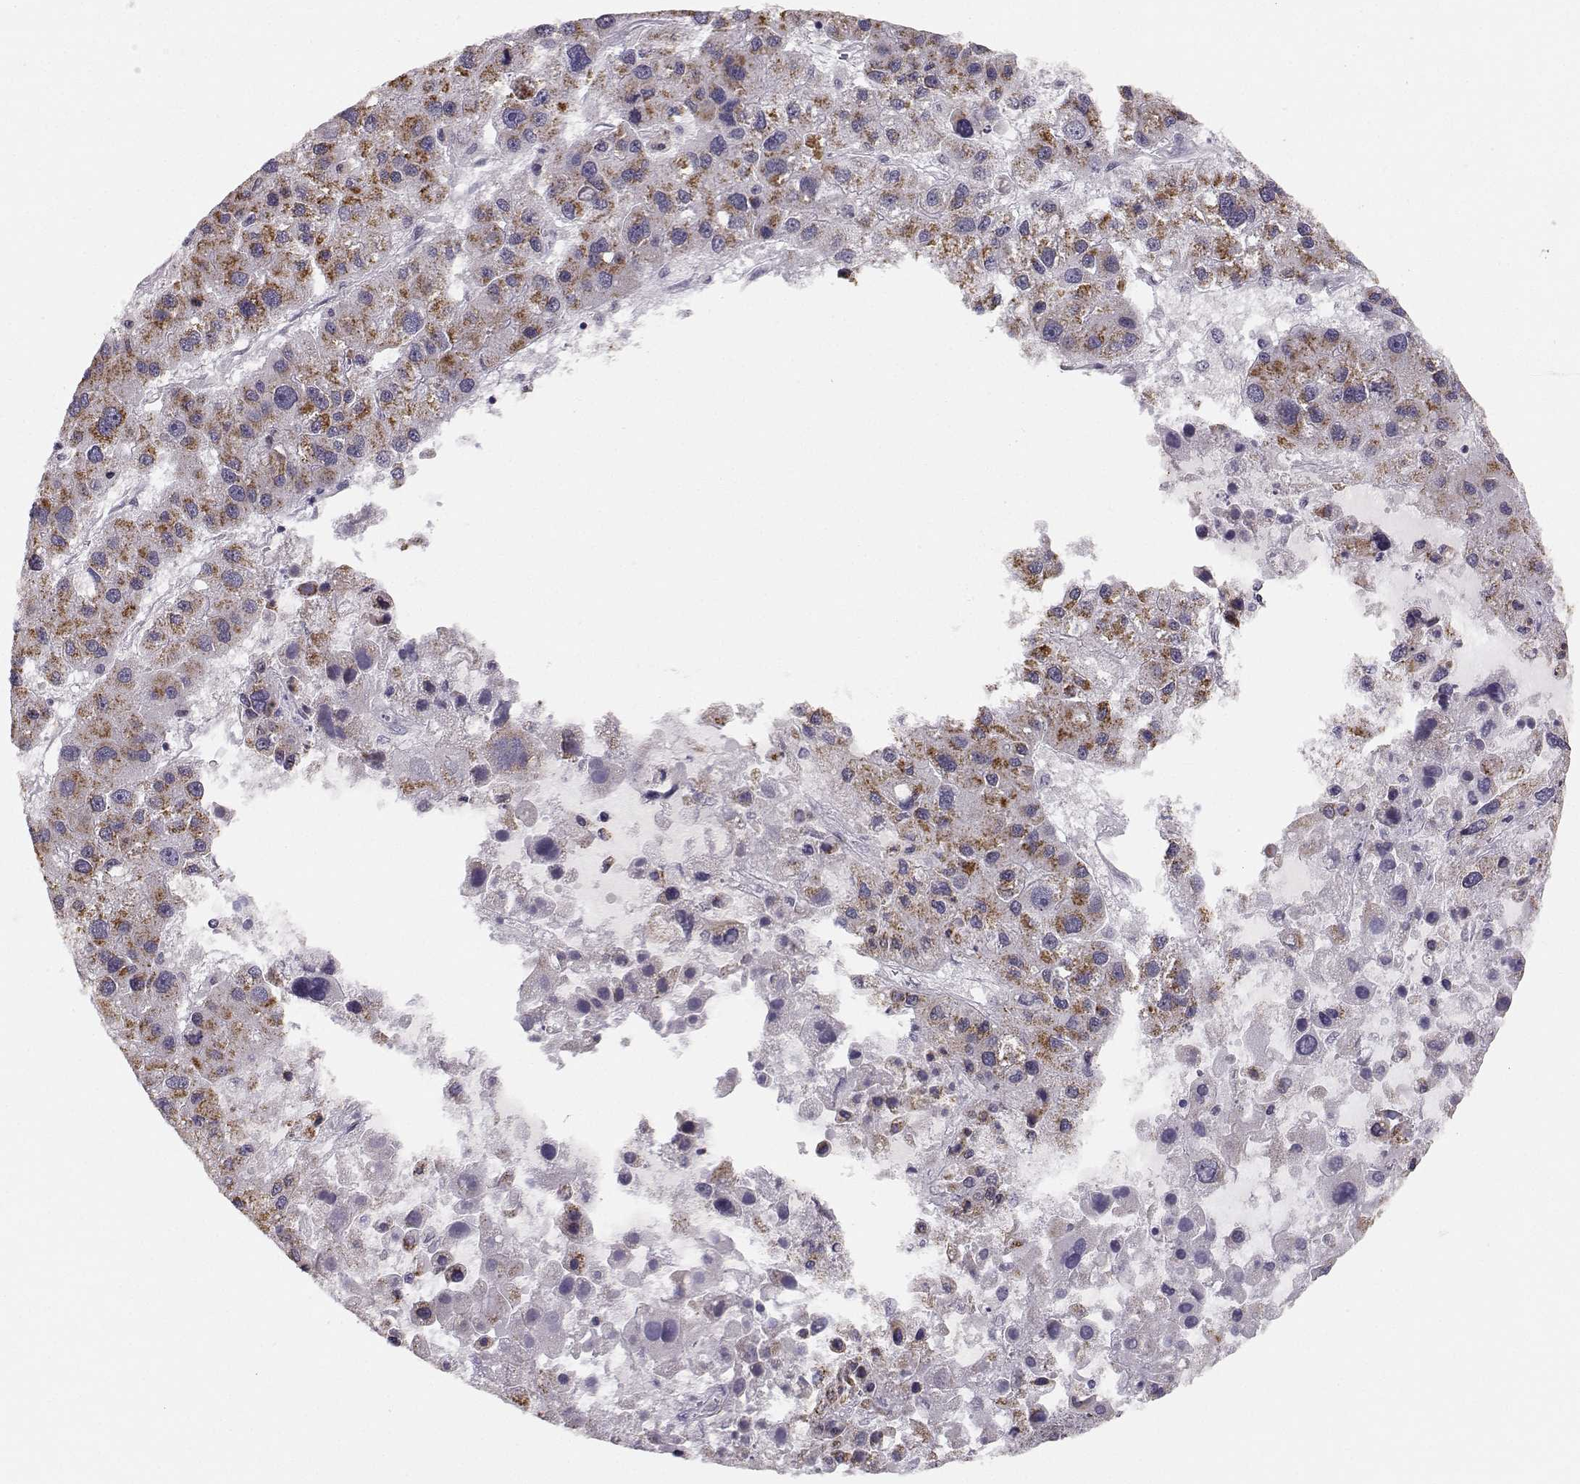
{"staining": {"intensity": "moderate", "quantity": "25%-75%", "location": "cytoplasmic/membranous"}, "tissue": "liver cancer", "cell_type": "Tumor cells", "image_type": "cancer", "snomed": [{"axis": "morphology", "description": "Carcinoma, Hepatocellular, NOS"}, {"axis": "topography", "description": "Liver"}], "caption": "A brown stain highlights moderate cytoplasmic/membranous expression of a protein in human liver cancer (hepatocellular carcinoma) tumor cells. (brown staining indicates protein expression, while blue staining denotes nuclei).", "gene": "HTR7", "patient": {"sex": "male", "age": 73}}